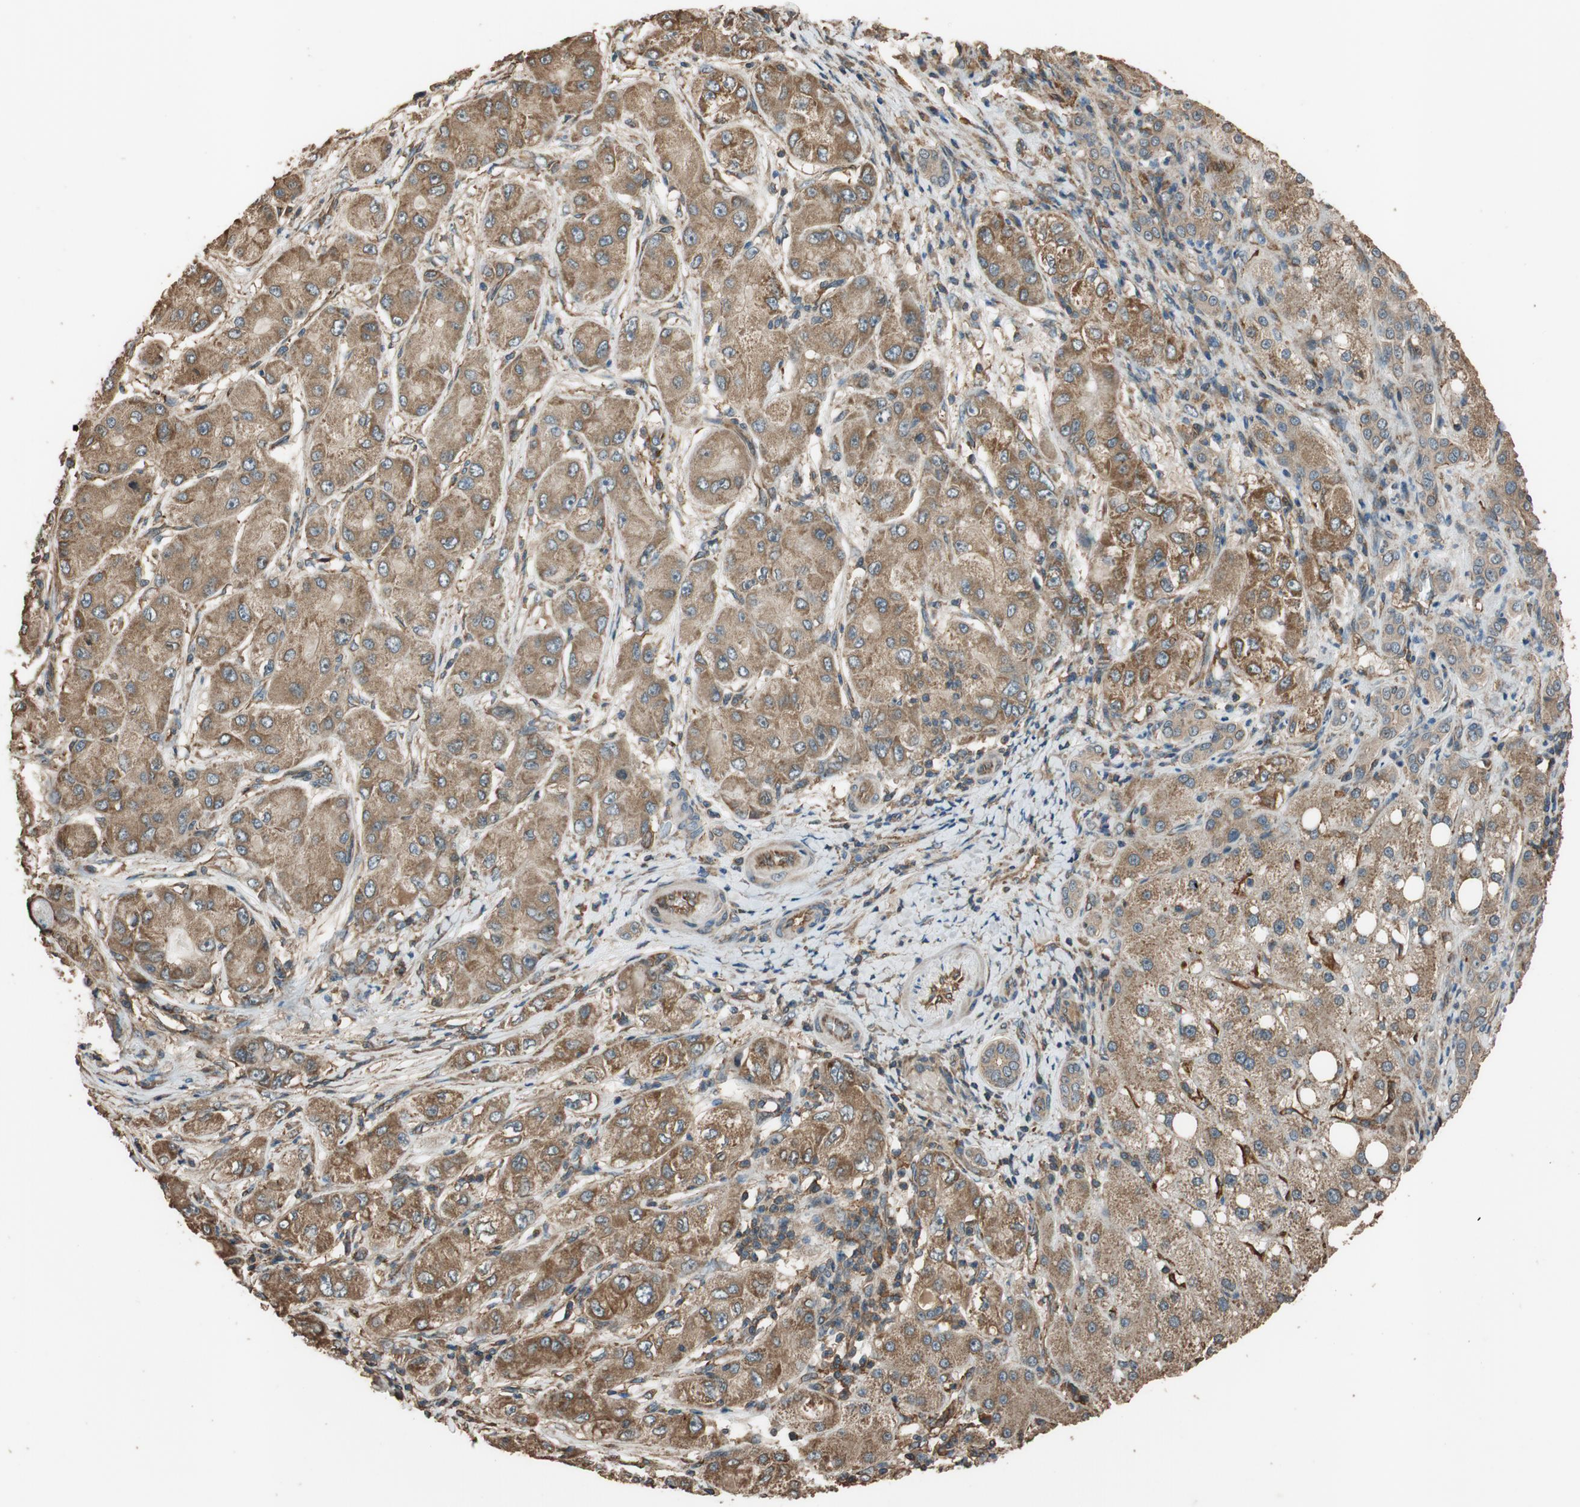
{"staining": {"intensity": "moderate", "quantity": ">75%", "location": "cytoplasmic/membranous"}, "tissue": "liver cancer", "cell_type": "Tumor cells", "image_type": "cancer", "snomed": [{"axis": "morphology", "description": "Carcinoma, Hepatocellular, NOS"}, {"axis": "topography", "description": "Liver"}], "caption": "Moderate cytoplasmic/membranous protein staining is appreciated in about >75% of tumor cells in liver cancer (hepatocellular carcinoma). The staining is performed using DAB (3,3'-diaminobenzidine) brown chromogen to label protein expression. The nuclei are counter-stained blue using hematoxylin.", "gene": "MST1R", "patient": {"sex": "male", "age": 80}}